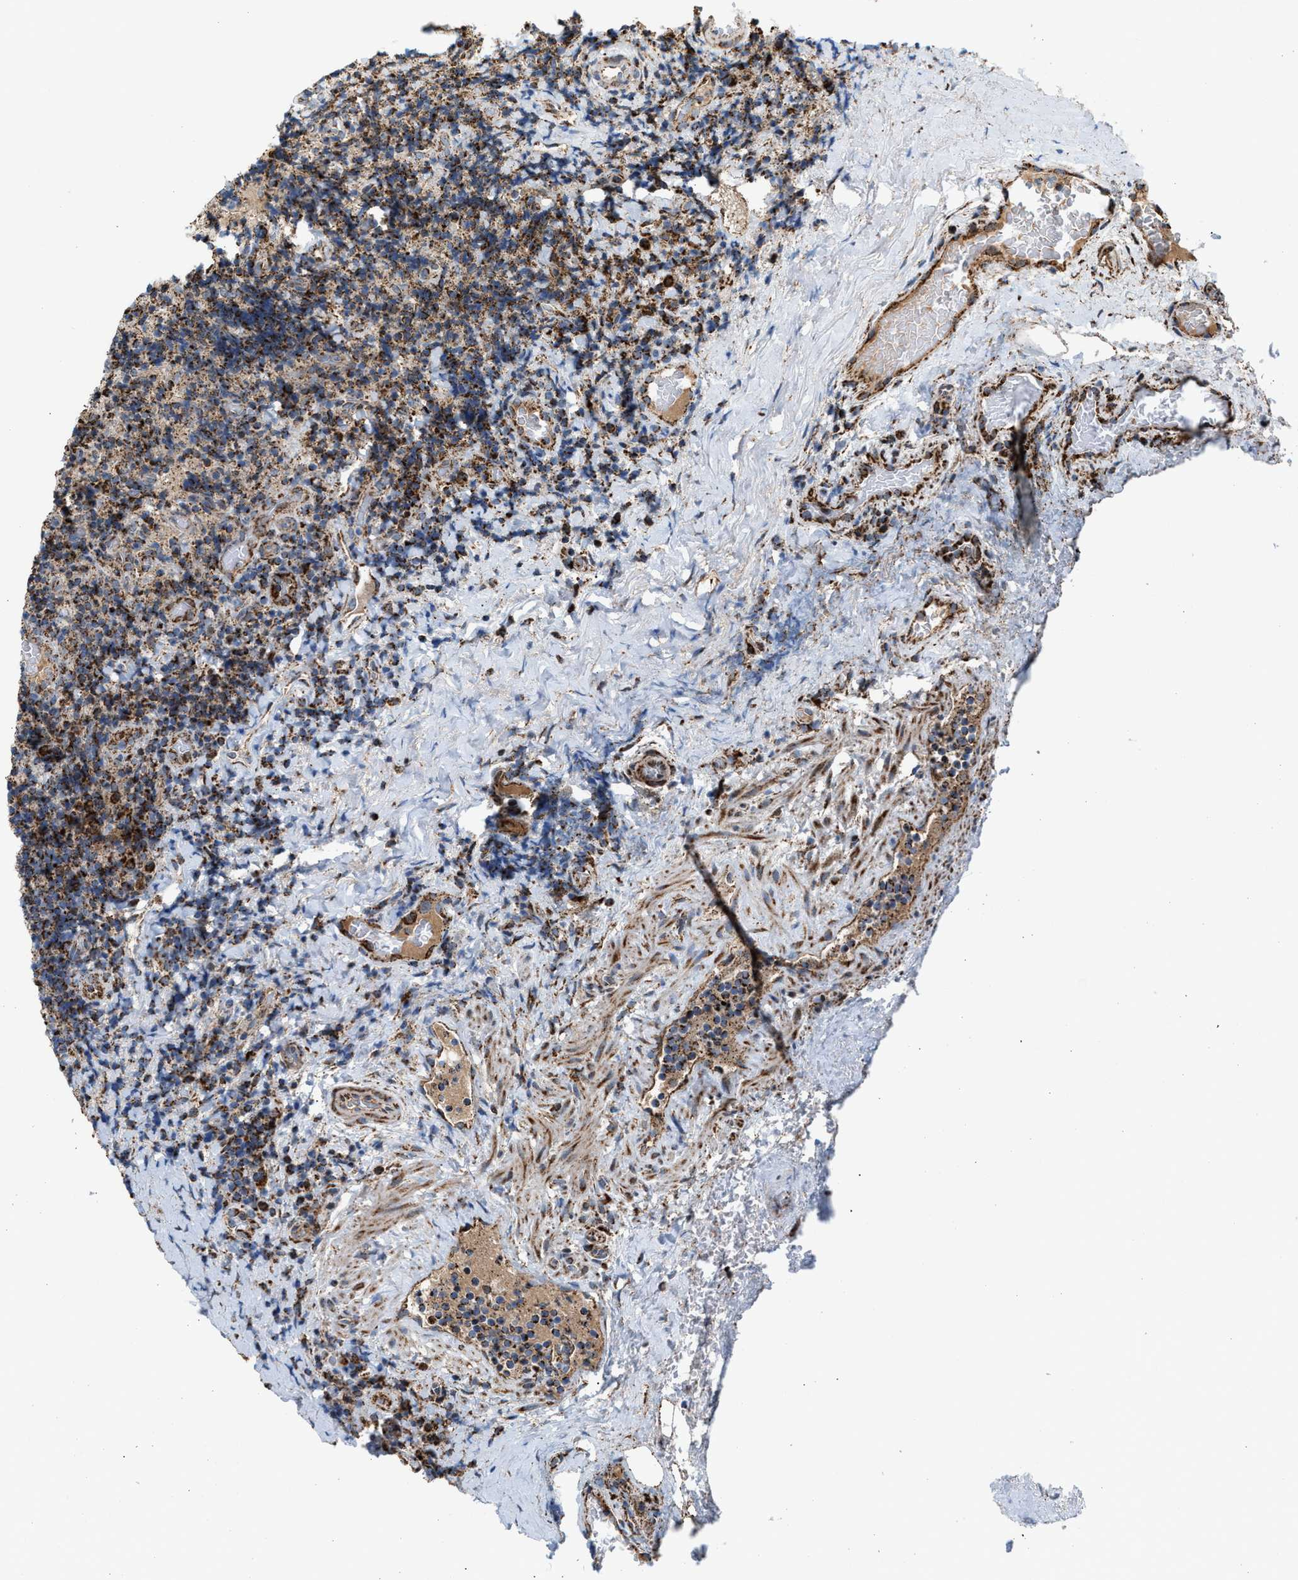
{"staining": {"intensity": "moderate", "quantity": ">75%", "location": "cytoplasmic/membranous"}, "tissue": "lymphoma", "cell_type": "Tumor cells", "image_type": "cancer", "snomed": [{"axis": "morphology", "description": "Malignant lymphoma, non-Hodgkin's type, High grade"}, {"axis": "topography", "description": "Tonsil"}], "caption": "This is an image of IHC staining of high-grade malignant lymphoma, non-Hodgkin's type, which shows moderate expression in the cytoplasmic/membranous of tumor cells.", "gene": "PMPCA", "patient": {"sex": "female", "age": 36}}